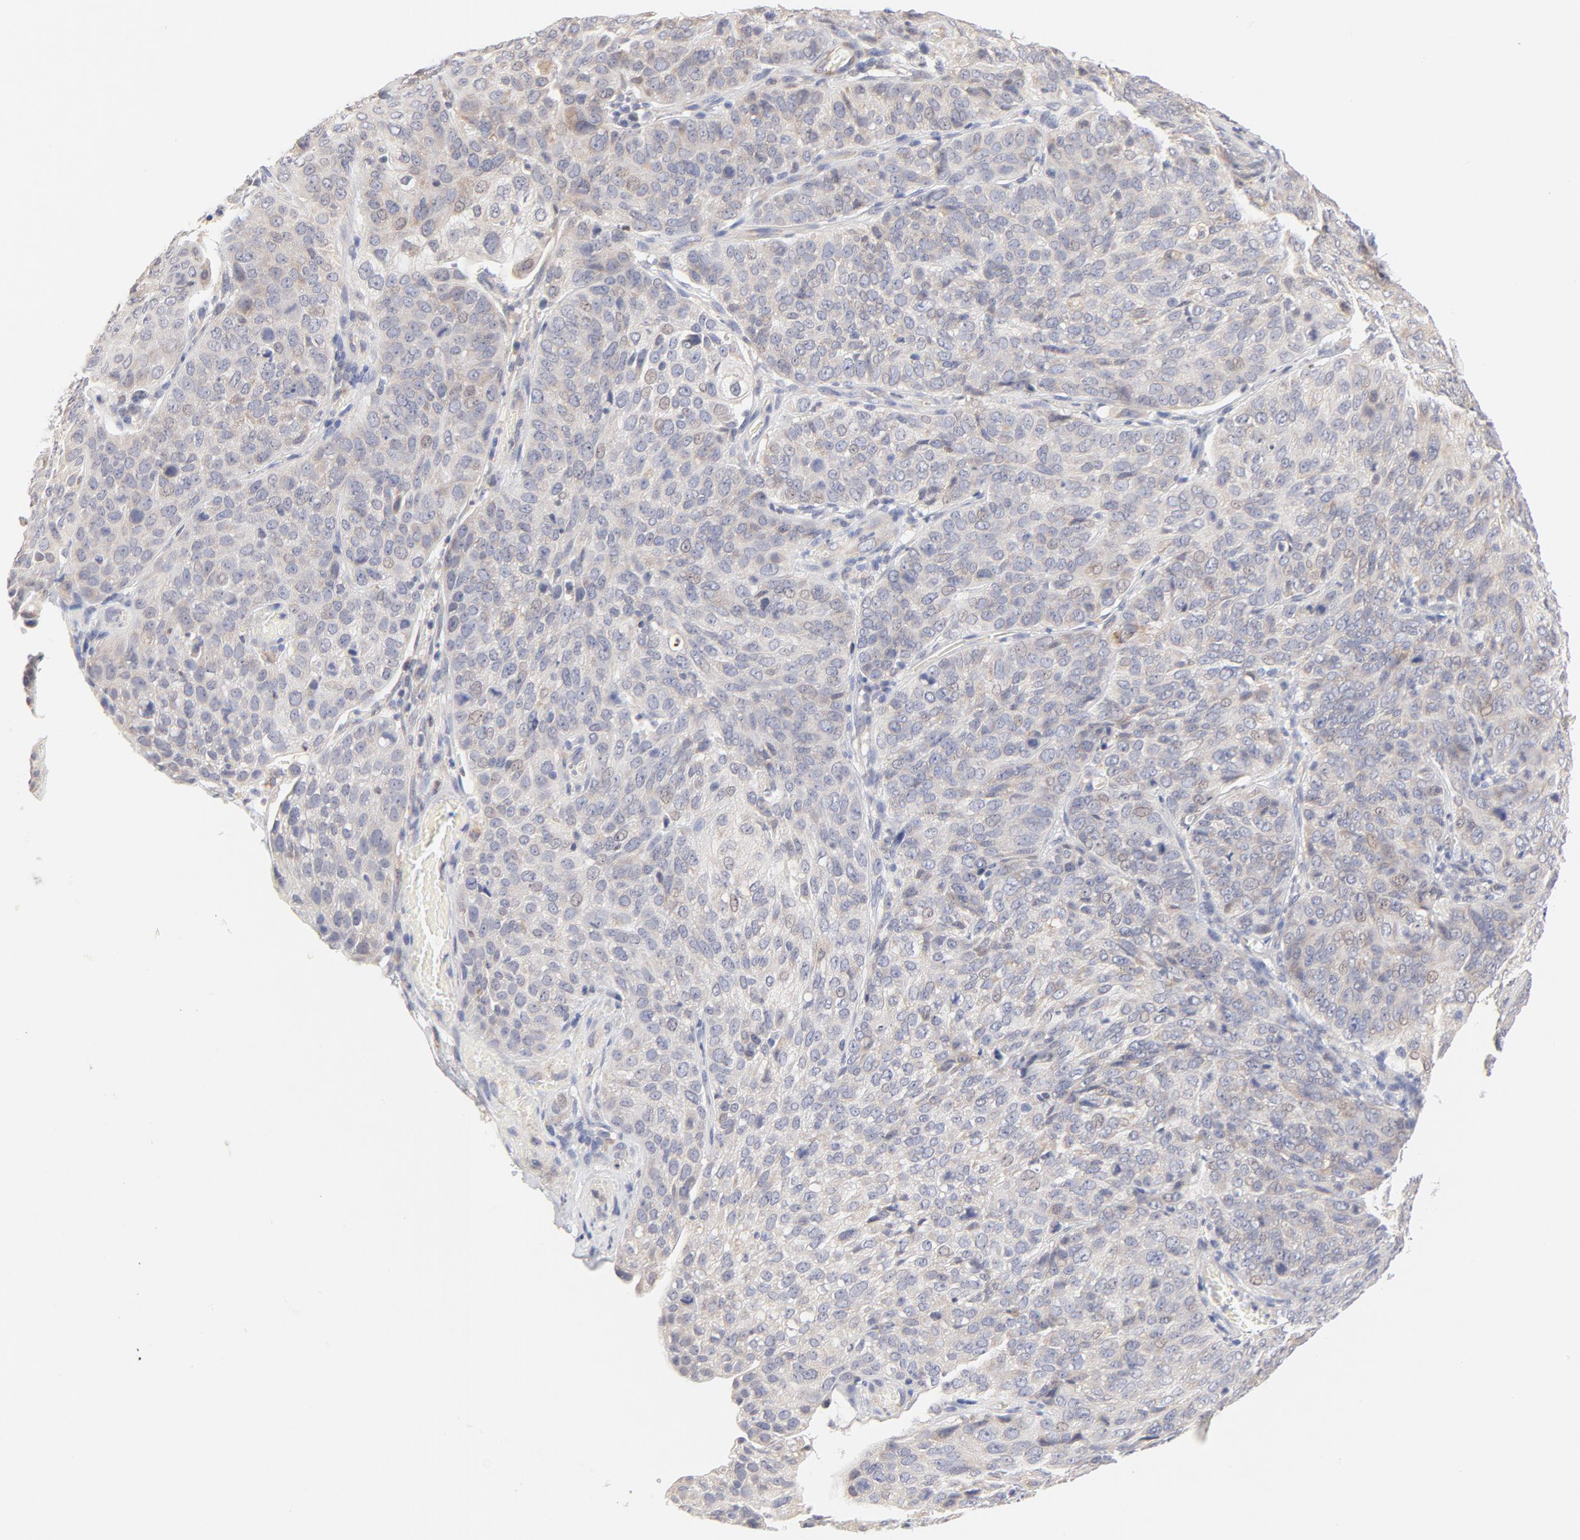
{"staining": {"intensity": "weak", "quantity": "<25%", "location": "nuclear"}, "tissue": "cervical cancer", "cell_type": "Tumor cells", "image_type": "cancer", "snomed": [{"axis": "morphology", "description": "Squamous cell carcinoma, NOS"}, {"axis": "topography", "description": "Cervix"}], "caption": "Tumor cells show no significant protein expression in cervical cancer.", "gene": "MTERF2", "patient": {"sex": "female", "age": 38}}